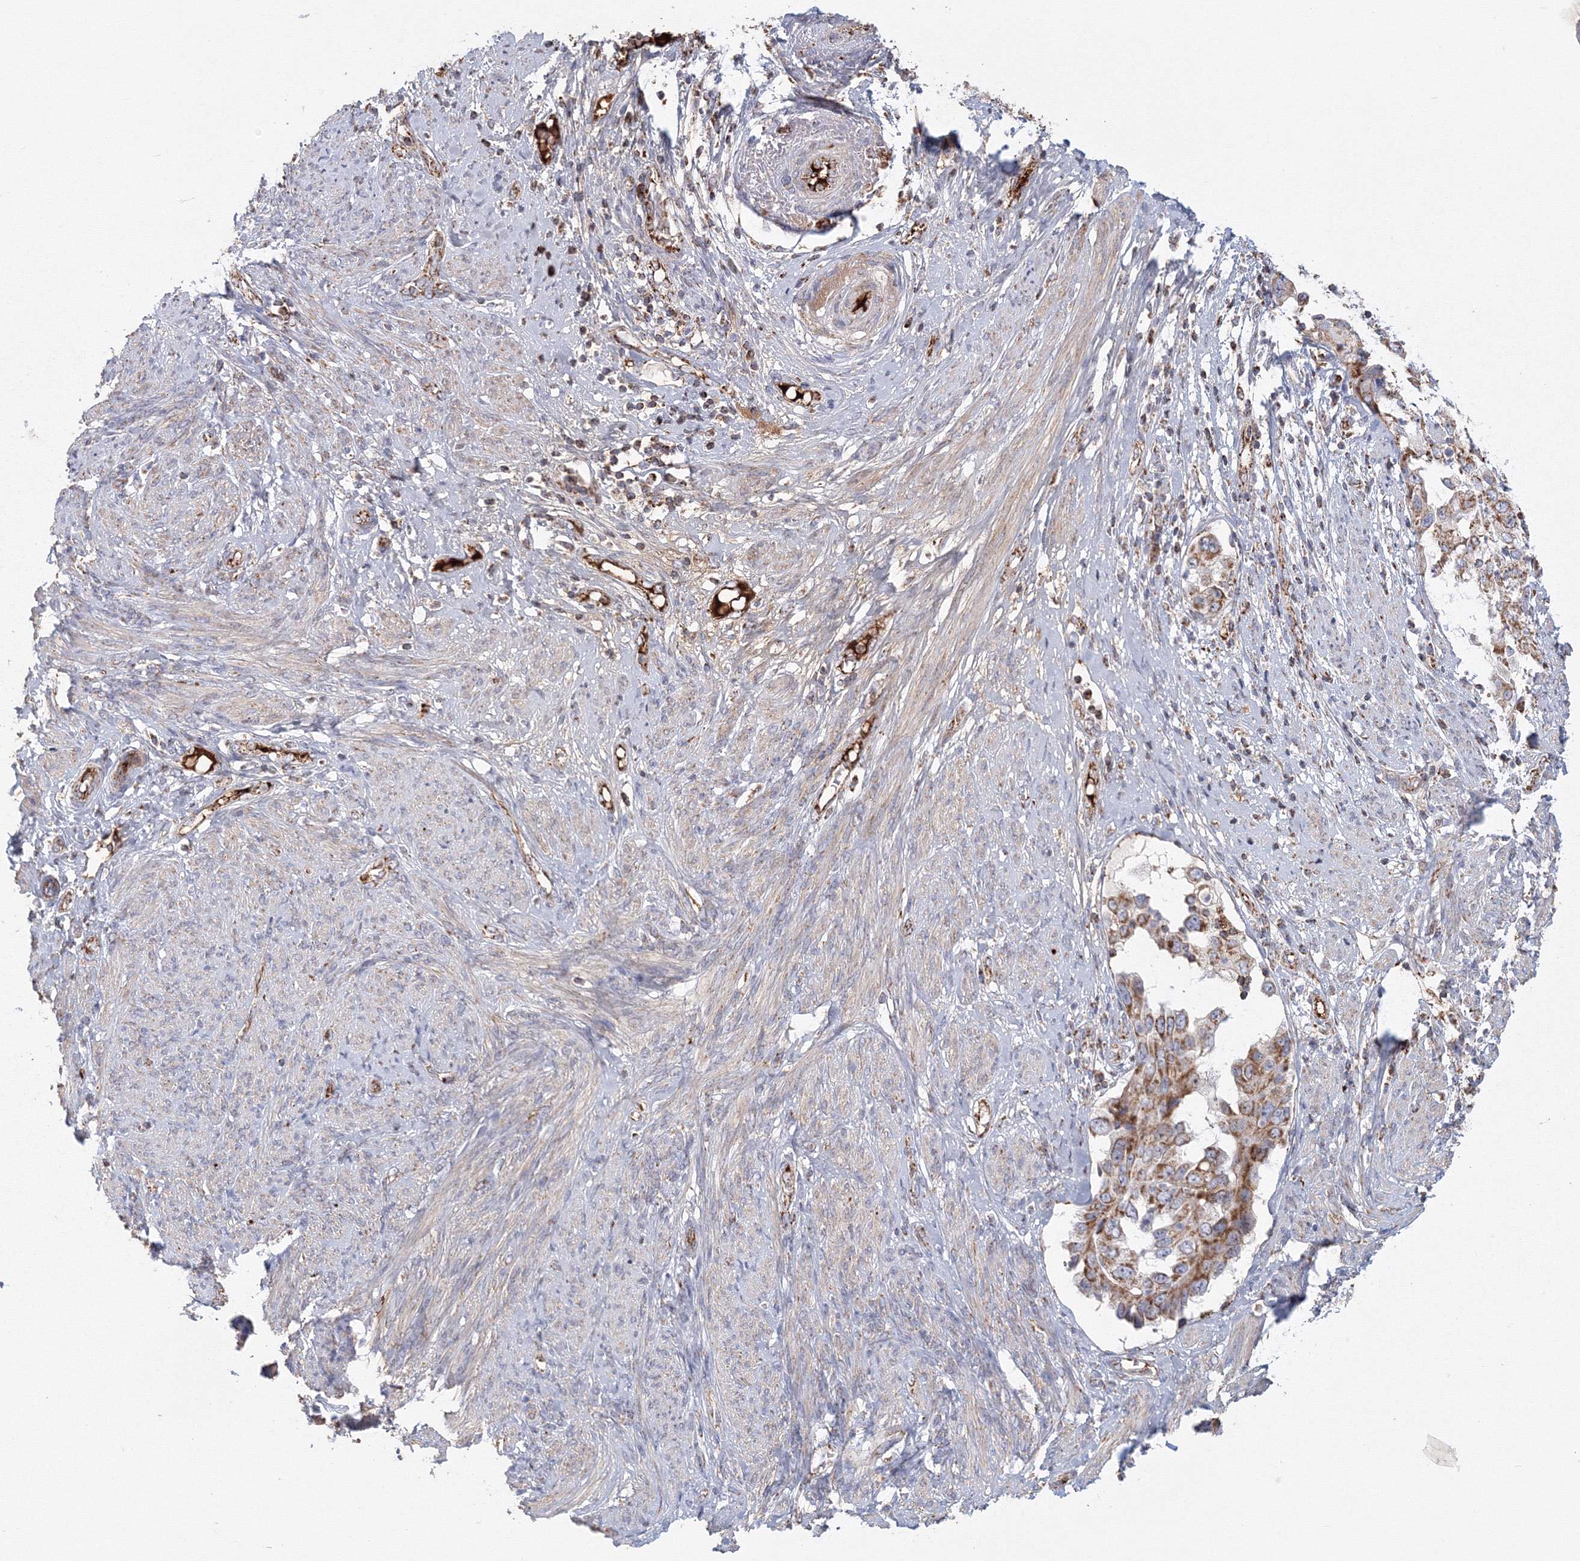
{"staining": {"intensity": "moderate", "quantity": ">75%", "location": "cytoplasmic/membranous"}, "tissue": "endometrial cancer", "cell_type": "Tumor cells", "image_type": "cancer", "snomed": [{"axis": "morphology", "description": "Adenocarcinoma, NOS"}, {"axis": "topography", "description": "Endometrium"}], "caption": "Immunohistochemistry (IHC) (DAB (3,3'-diaminobenzidine)) staining of human adenocarcinoma (endometrial) demonstrates moderate cytoplasmic/membranous protein positivity in about >75% of tumor cells. Using DAB (3,3'-diaminobenzidine) (brown) and hematoxylin (blue) stains, captured at high magnification using brightfield microscopy.", "gene": "GRPEL1", "patient": {"sex": "female", "age": 85}}